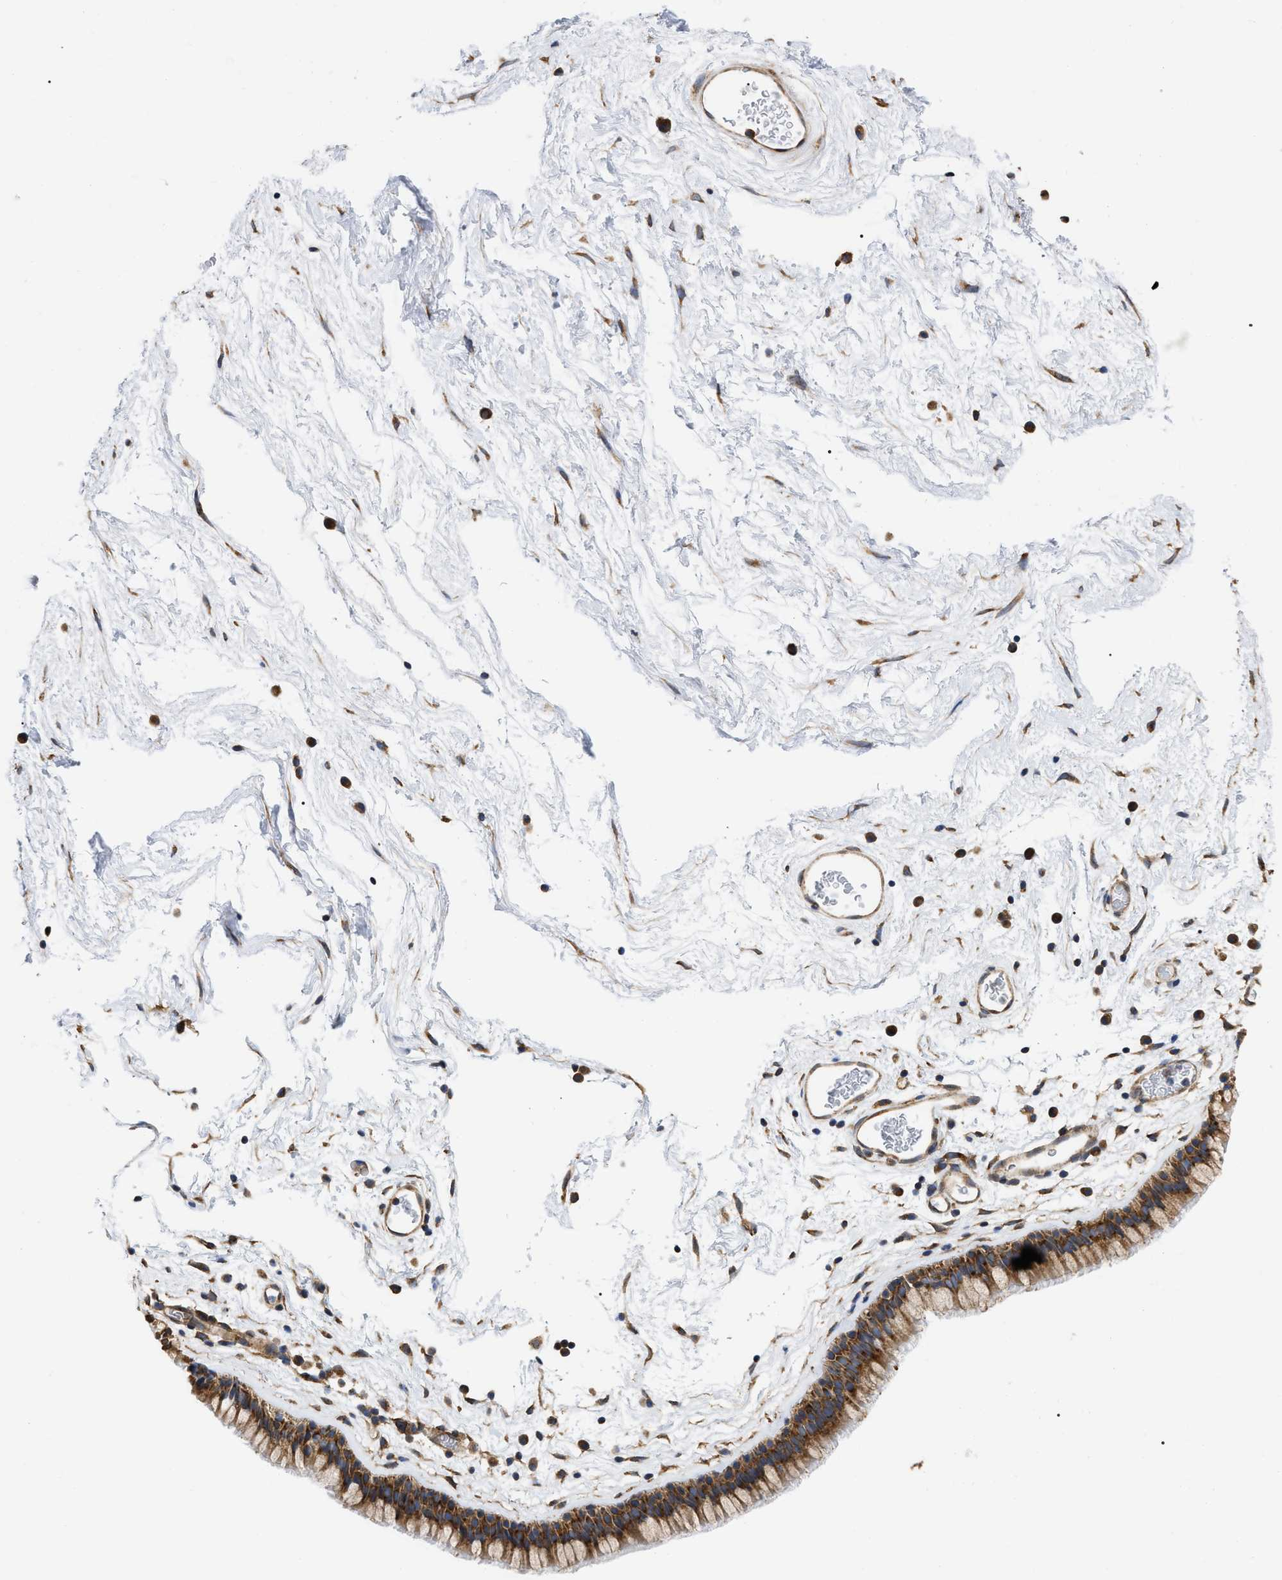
{"staining": {"intensity": "strong", "quantity": ">75%", "location": "cytoplasmic/membranous"}, "tissue": "nasopharynx", "cell_type": "Respiratory epithelial cells", "image_type": "normal", "snomed": [{"axis": "morphology", "description": "Normal tissue, NOS"}, {"axis": "morphology", "description": "Inflammation, NOS"}, {"axis": "topography", "description": "Nasopharynx"}], "caption": "This is a photomicrograph of immunohistochemistry (IHC) staining of benign nasopharynx, which shows strong positivity in the cytoplasmic/membranous of respiratory epithelial cells.", "gene": "FAM120A", "patient": {"sex": "male", "age": 48}}